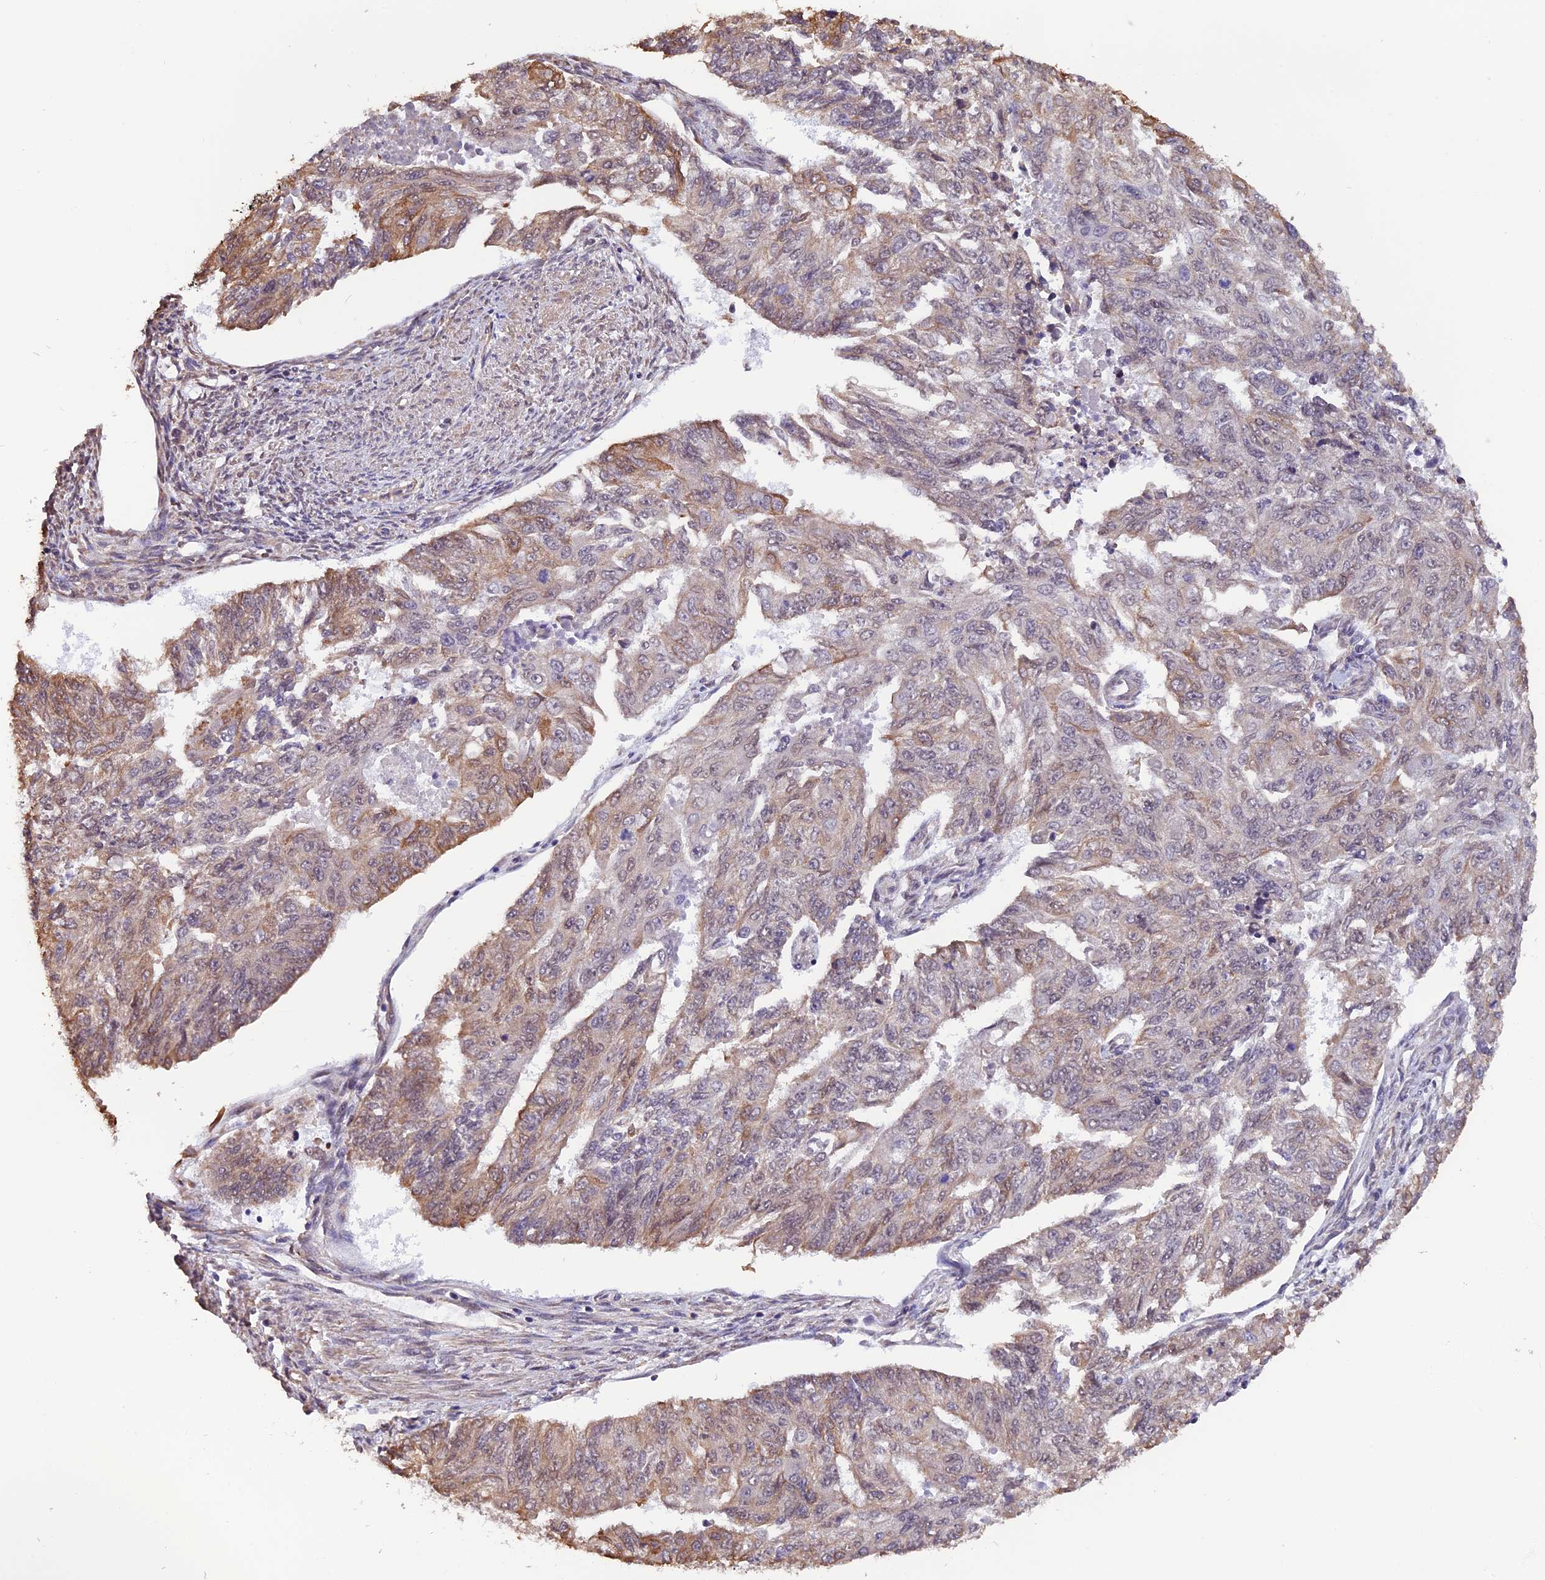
{"staining": {"intensity": "moderate", "quantity": "<25%", "location": "cytoplasmic/membranous,nuclear"}, "tissue": "endometrial cancer", "cell_type": "Tumor cells", "image_type": "cancer", "snomed": [{"axis": "morphology", "description": "Adenocarcinoma, NOS"}, {"axis": "topography", "description": "Endometrium"}], "caption": "The histopathology image displays staining of endometrial cancer, revealing moderate cytoplasmic/membranous and nuclear protein positivity (brown color) within tumor cells. Using DAB (brown) and hematoxylin (blue) stains, captured at high magnification using brightfield microscopy.", "gene": "ZC3H4", "patient": {"sex": "female", "age": 32}}